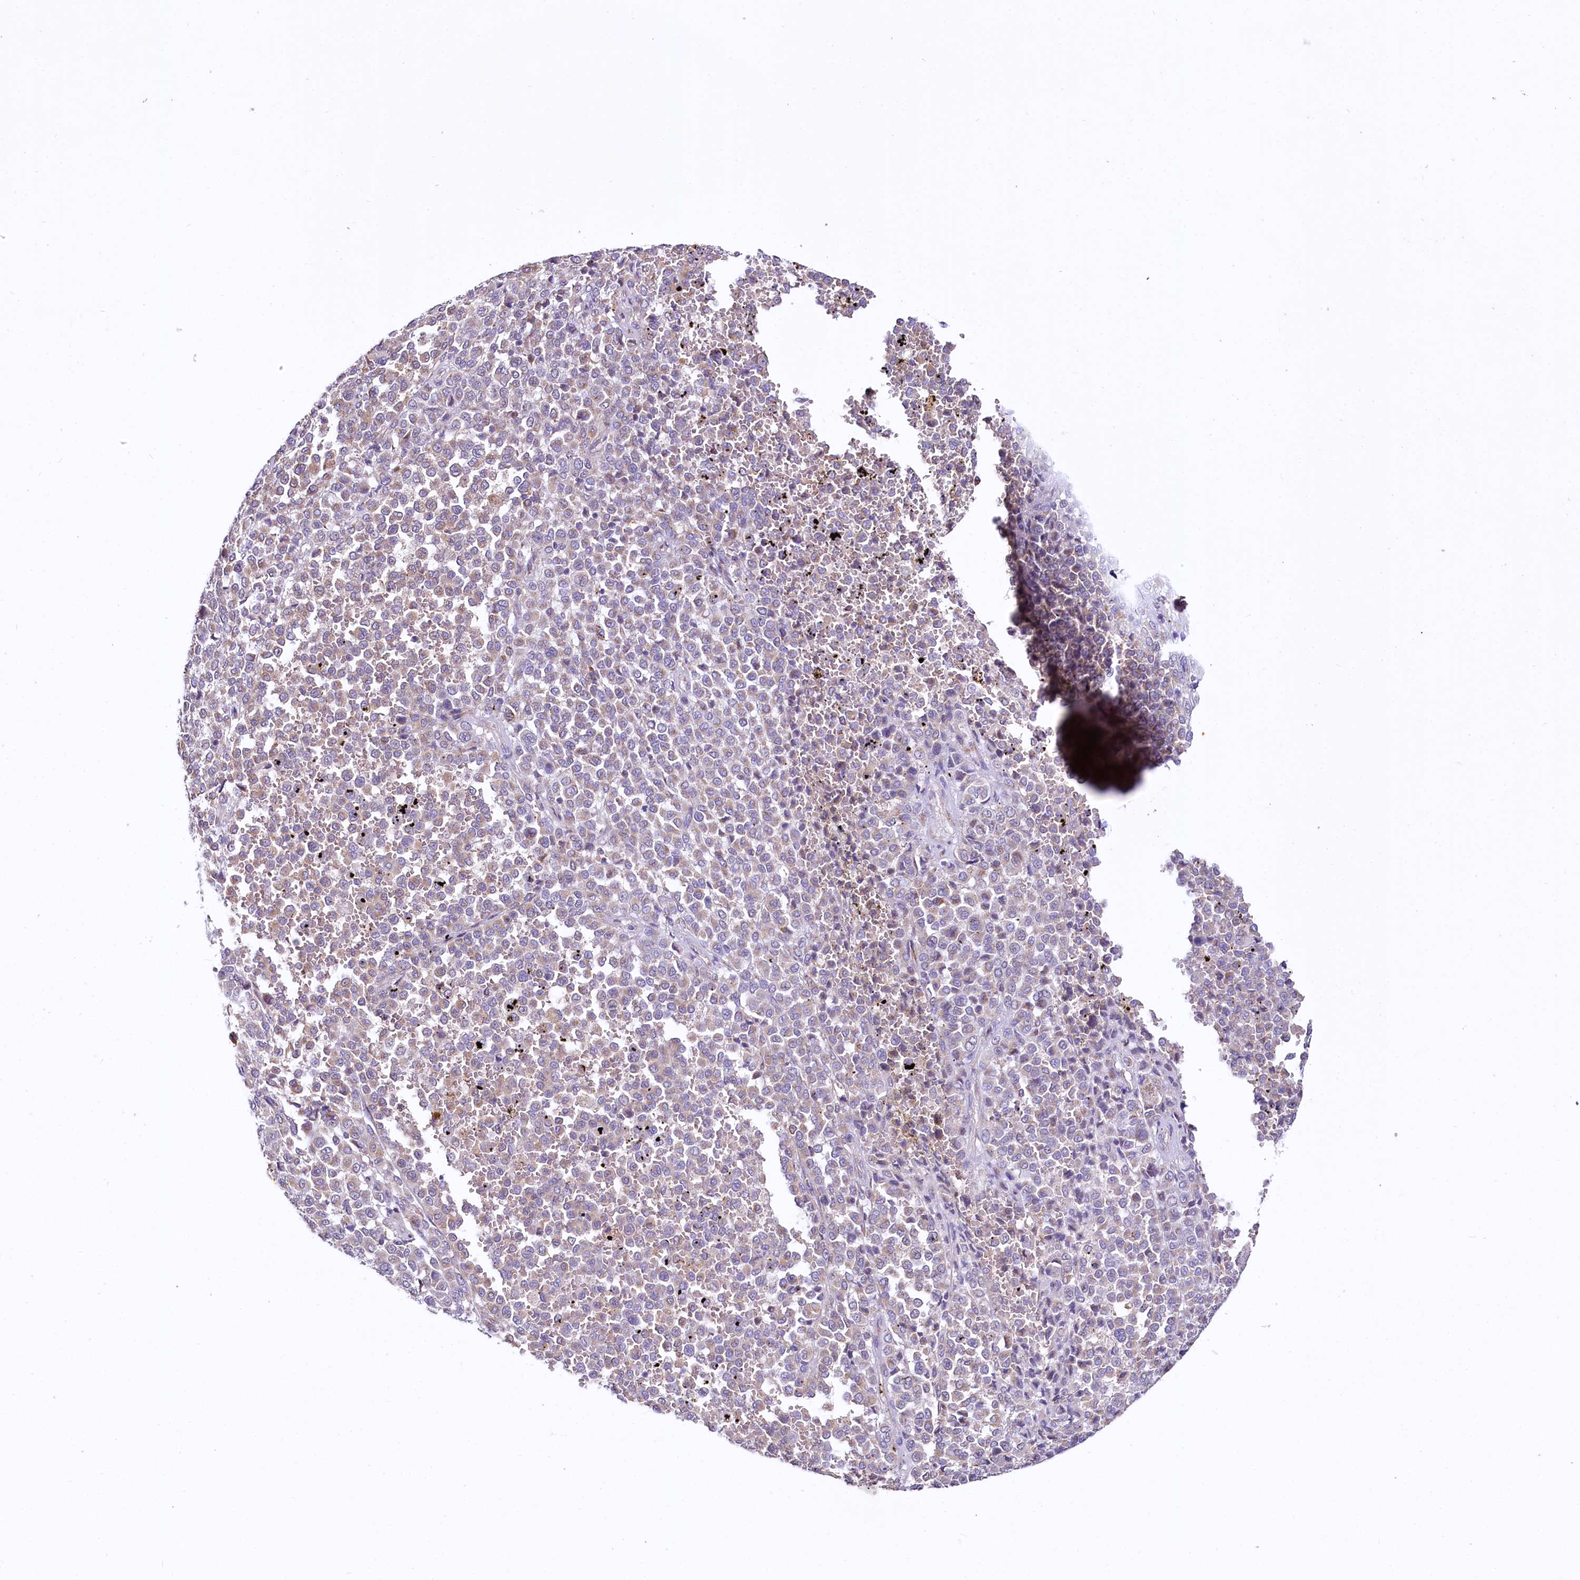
{"staining": {"intensity": "weak", "quantity": ">75%", "location": "cytoplasmic/membranous"}, "tissue": "melanoma", "cell_type": "Tumor cells", "image_type": "cancer", "snomed": [{"axis": "morphology", "description": "Malignant melanoma, Metastatic site"}, {"axis": "topography", "description": "Pancreas"}], "caption": "Tumor cells display low levels of weak cytoplasmic/membranous expression in about >75% of cells in human malignant melanoma (metastatic site).", "gene": "CEP295", "patient": {"sex": "female", "age": 30}}